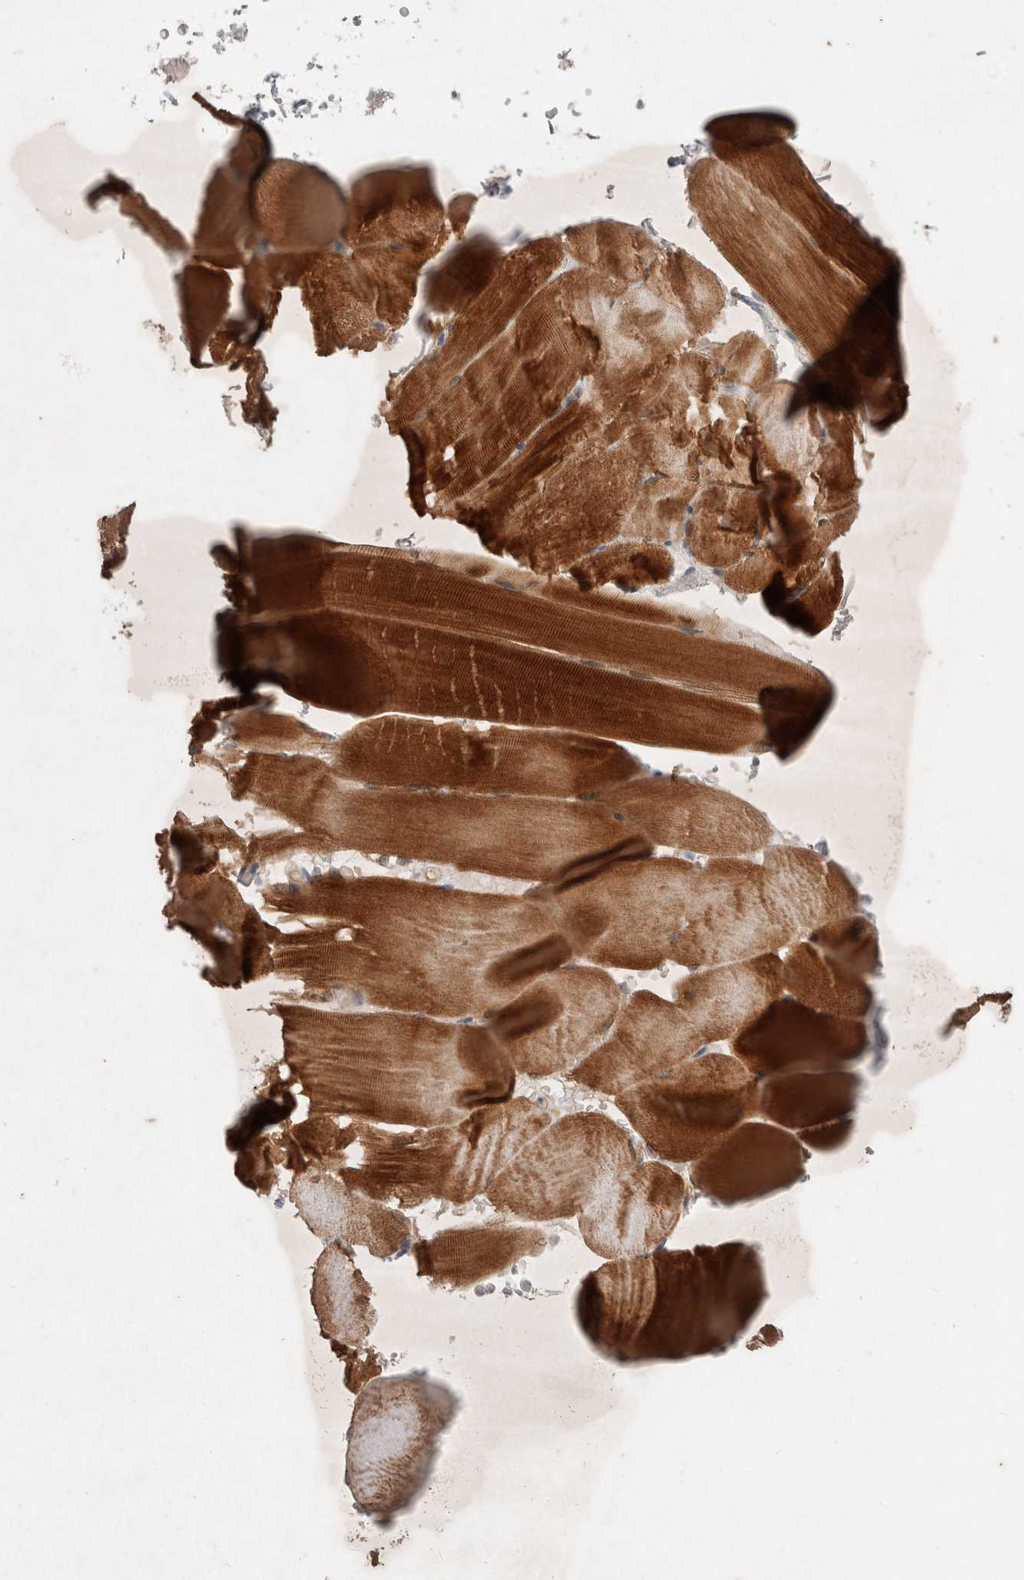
{"staining": {"intensity": "strong", "quantity": "25%-75%", "location": "cytoplasmic/membranous"}, "tissue": "skeletal muscle", "cell_type": "Myocytes", "image_type": "normal", "snomed": [{"axis": "morphology", "description": "Normal tissue, NOS"}, {"axis": "topography", "description": "Skeletal muscle"}, {"axis": "topography", "description": "Parathyroid gland"}], "caption": "Immunohistochemical staining of normal human skeletal muscle demonstrates 25%-75% levels of strong cytoplasmic/membranous protein positivity in about 25%-75% of myocytes.", "gene": "RASAL2", "patient": {"sex": "female", "age": 37}}